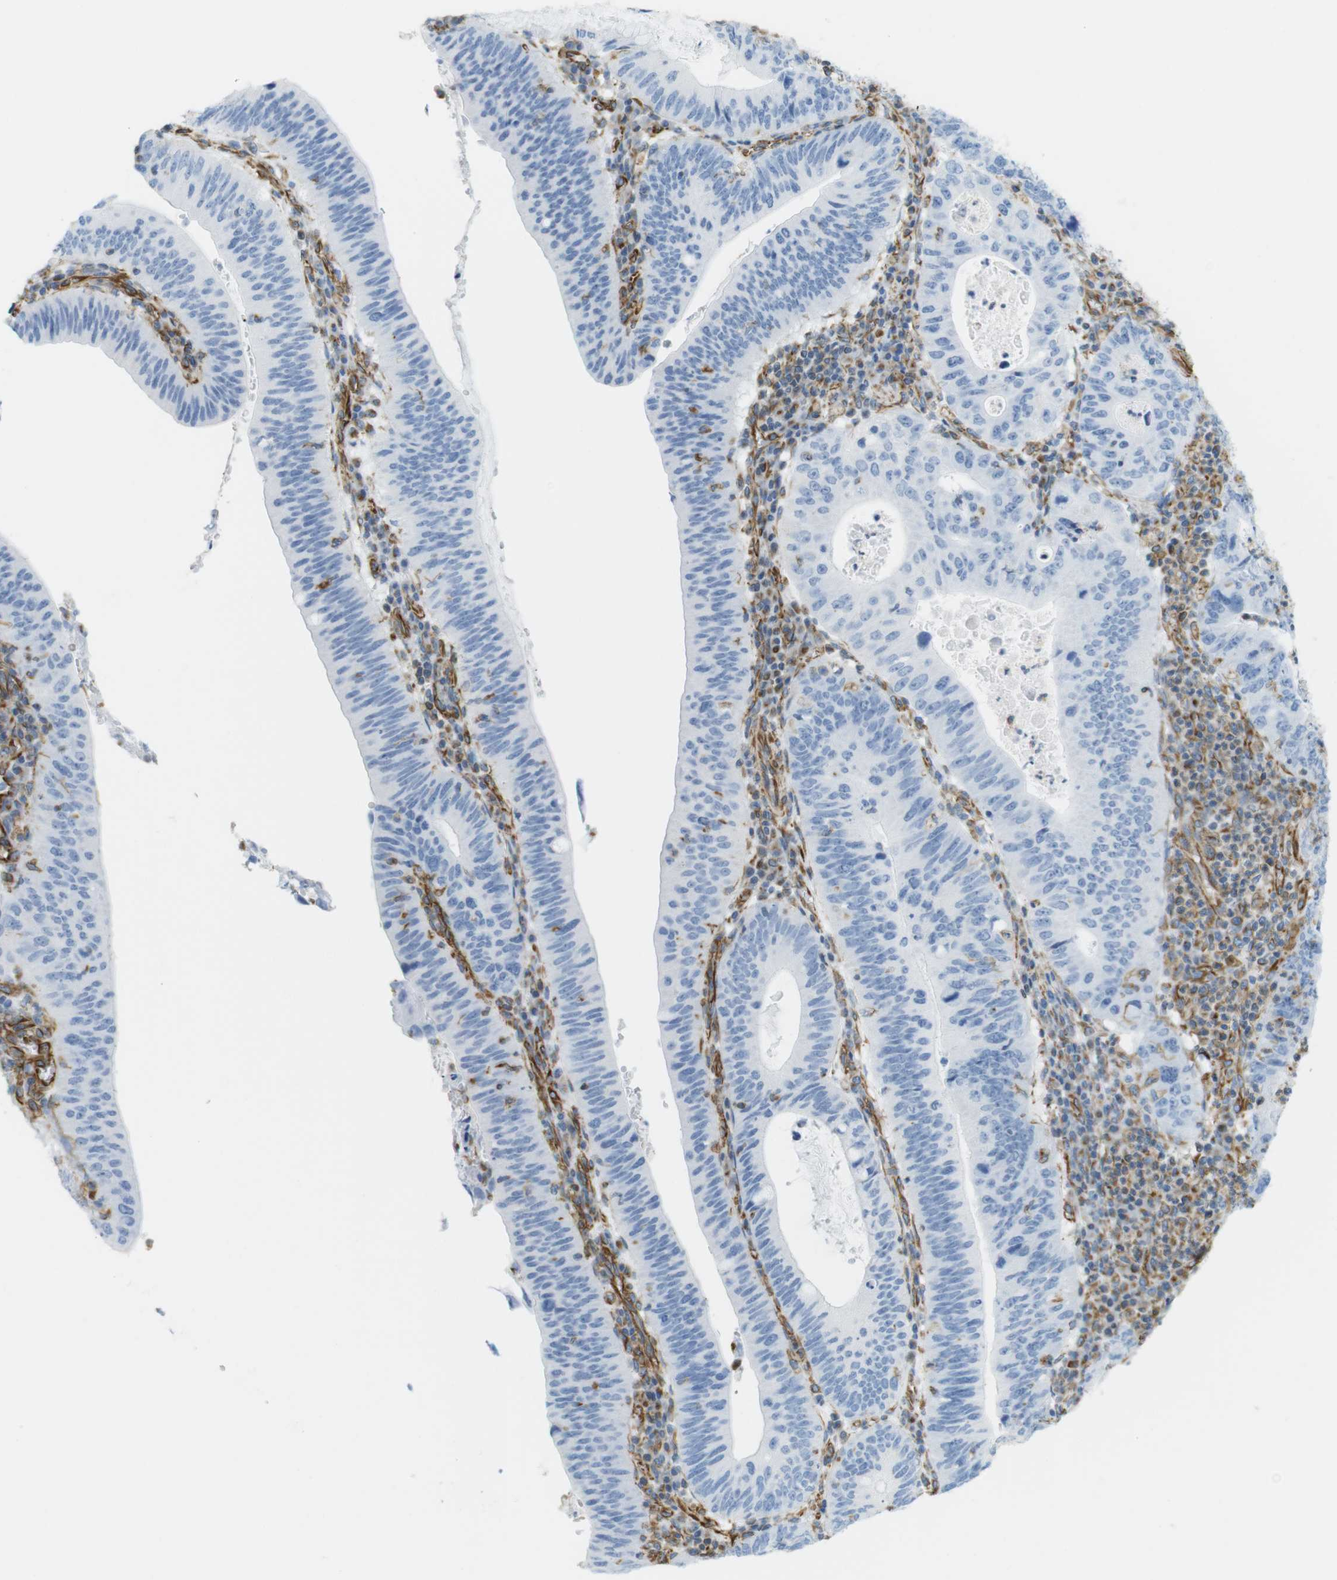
{"staining": {"intensity": "negative", "quantity": "none", "location": "none"}, "tissue": "stomach cancer", "cell_type": "Tumor cells", "image_type": "cancer", "snomed": [{"axis": "morphology", "description": "Adenocarcinoma, NOS"}, {"axis": "topography", "description": "Stomach"}], "caption": "Immunohistochemistry photomicrograph of neoplastic tissue: stomach cancer (adenocarcinoma) stained with DAB (3,3'-diaminobenzidine) reveals no significant protein positivity in tumor cells. (Brightfield microscopy of DAB (3,3'-diaminobenzidine) IHC at high magnification).", "gene": "MS4A10", "patient": {"sex": "male", "age": 59}}